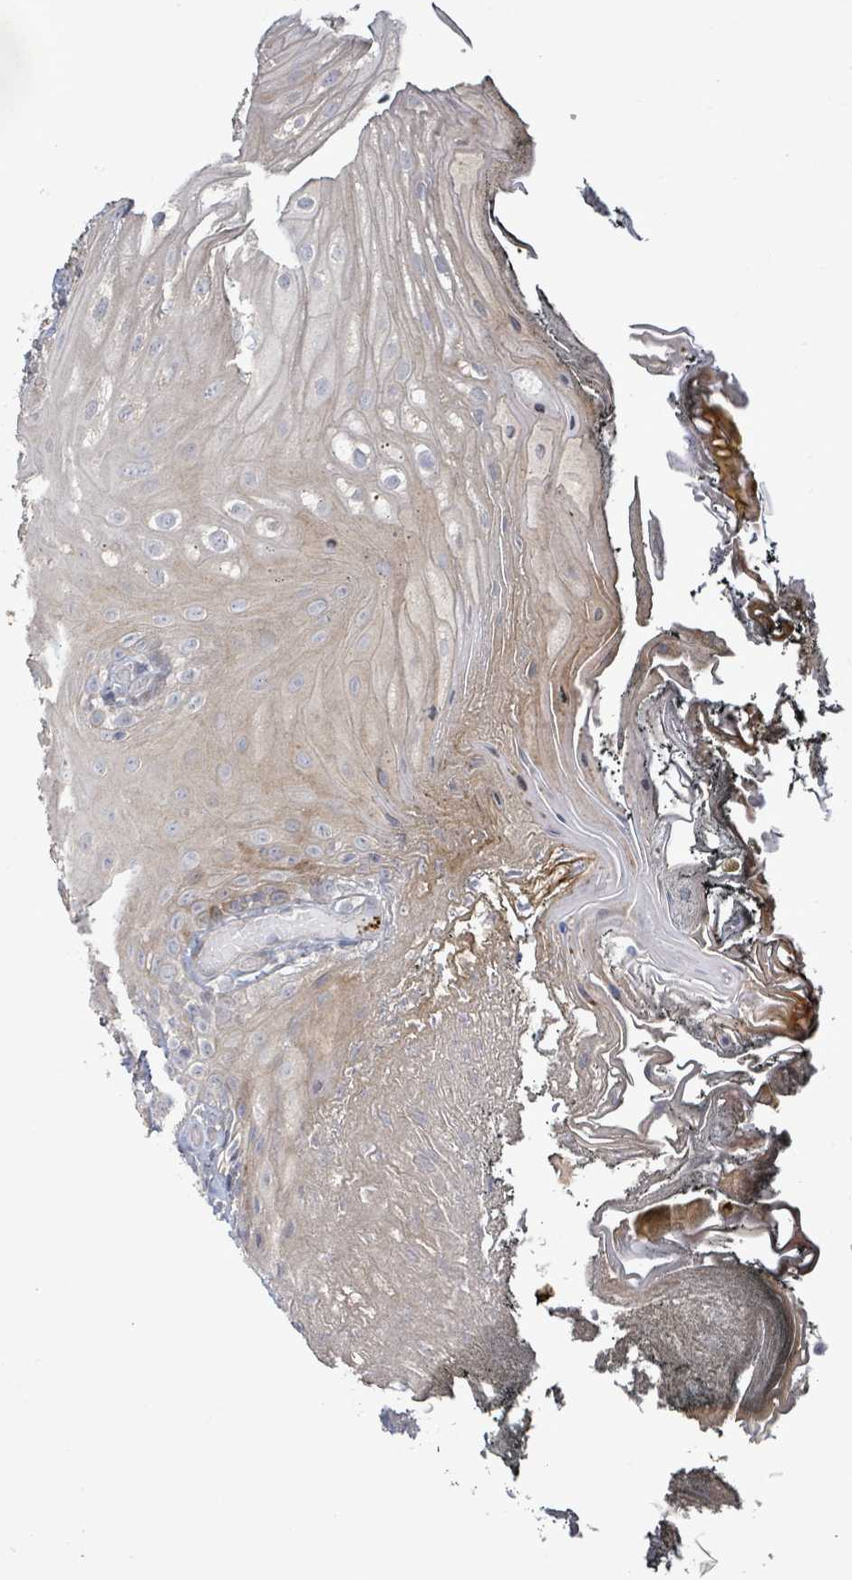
{"staining": {"intensity": "weak", "quantity": "25%-75%", "location": "cytoplasmic/membranous"}, "tissue": "oral mucosa", "cell_type": "Squamous epithelial cells", "image_type": "normal", "snomed": [{"axis": "morphology", "description": "Normal tissue, NOS"}, {"axis": "morphology", "description": "Squamous cell carcinoma, NOS"}, {"axis": "topography", "description": "Oral tissue"}, {"axis": "topography", "description": "Head-Neck"}], "caption": "Brown immunohistochemical staining in unremarkable human oral mucosa reveals weak cytoplasmic/membranous positivity in approximately 25%-75% of squamous epithelial cells. The staining was performed using DAB to visualize the protein expression in brown, while the nuclei were stained in blue with hematoxylin (Magnification: 20x).", "gene": "LILRA4", "patient": {"sex": "female", "age": 81}}